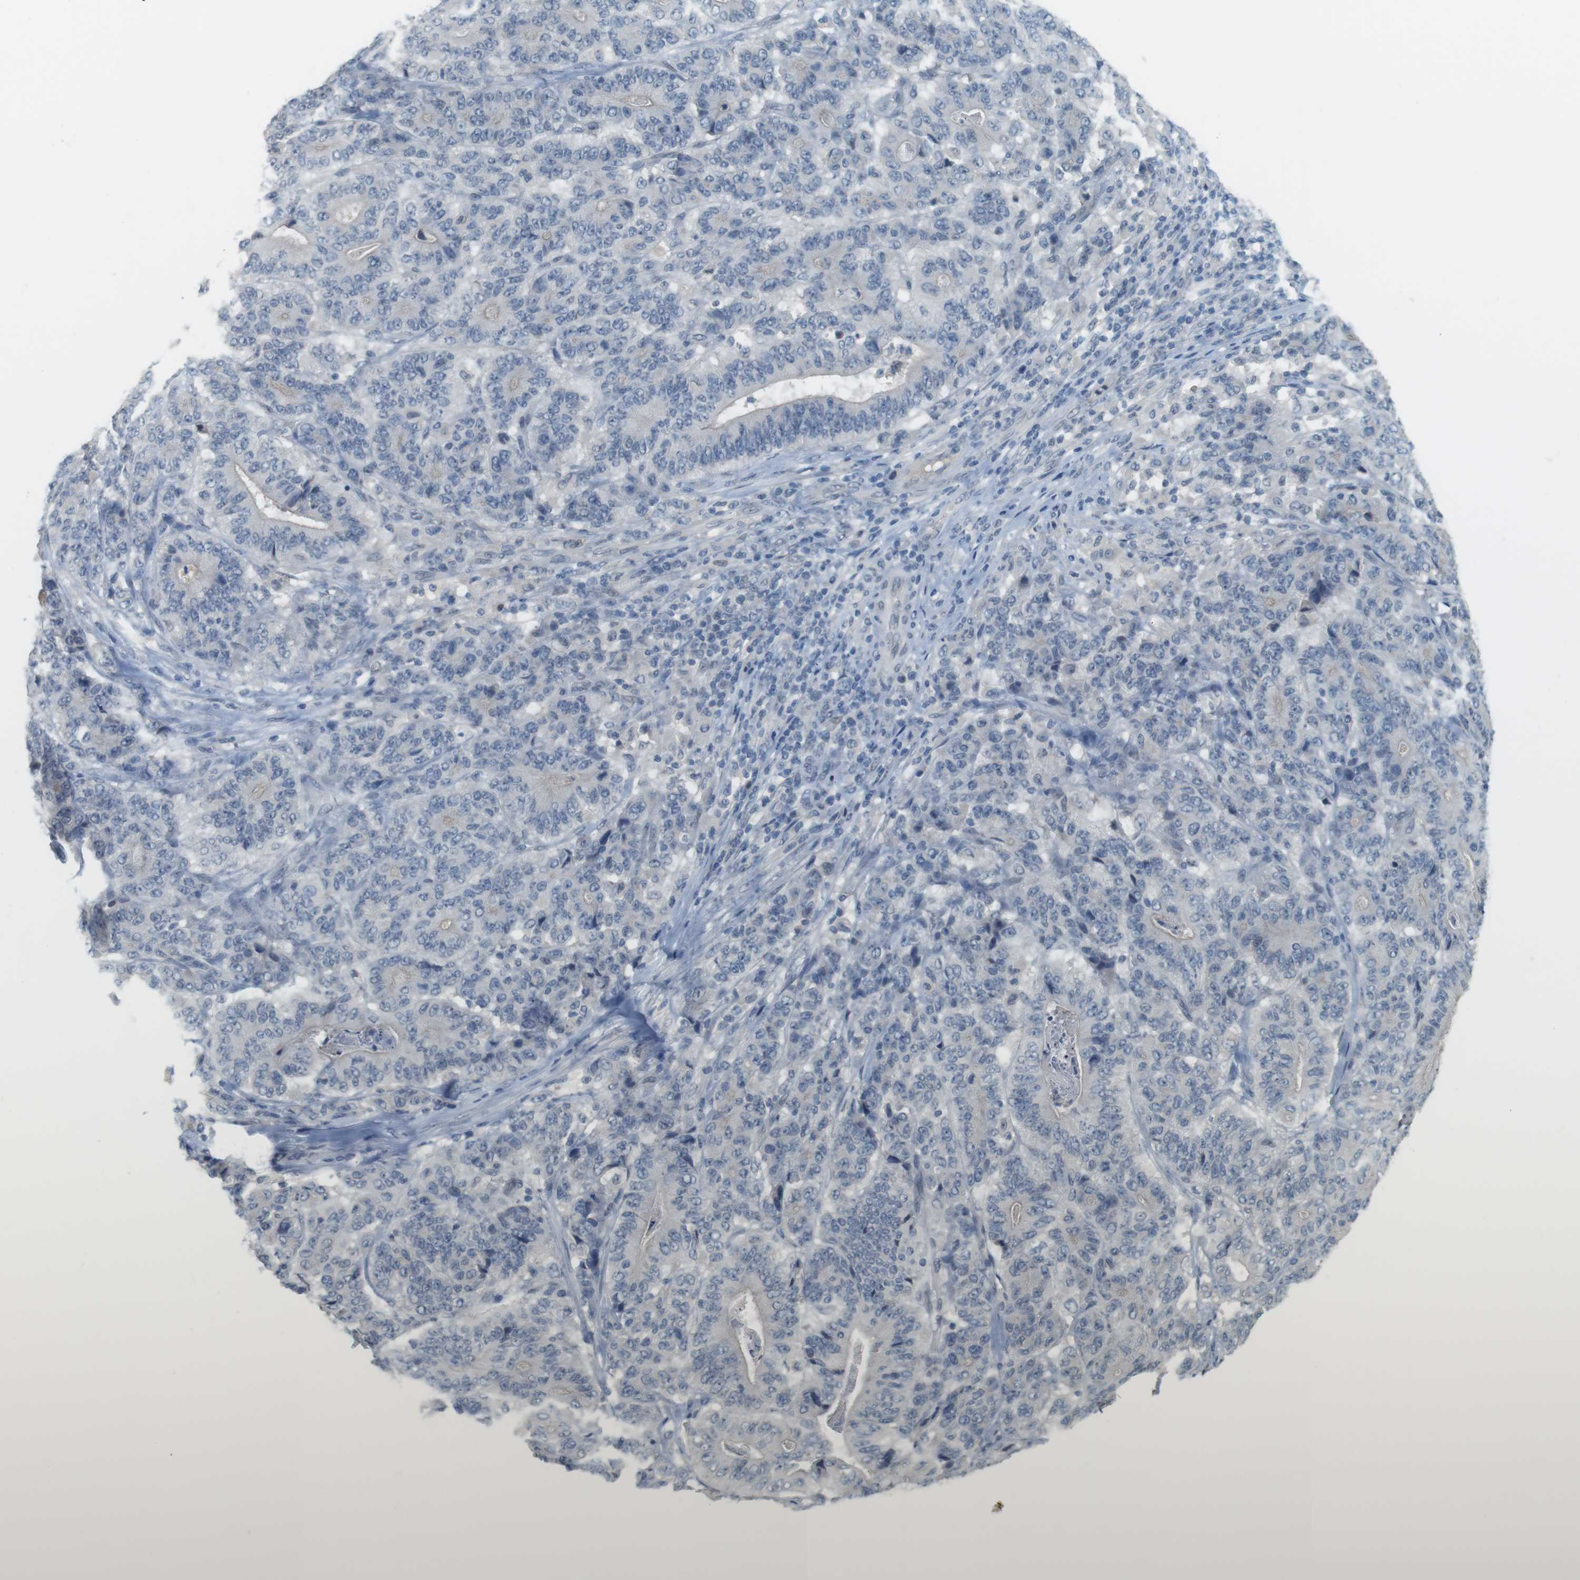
{"staining": {"intensity": "negative", "quantity": "none", "location": "none"}, "tissue": "stomach cancer", "cell_type": "Tumor cells", "image_type": "cancer", "snomed": [{"axis": "morphology", "description": "Adenocarcinoma, NOS"}, {"axis": "topography", "description": "Stomach"}], "caption": "IHC photomicrograph of neoplastic tissue: stomach adenocarcinoma stained with DAB exhibits no significant protein expression in tumor cells.", "gene": "CREB3L2", "patient": {"sex": "female", "age": 73}}